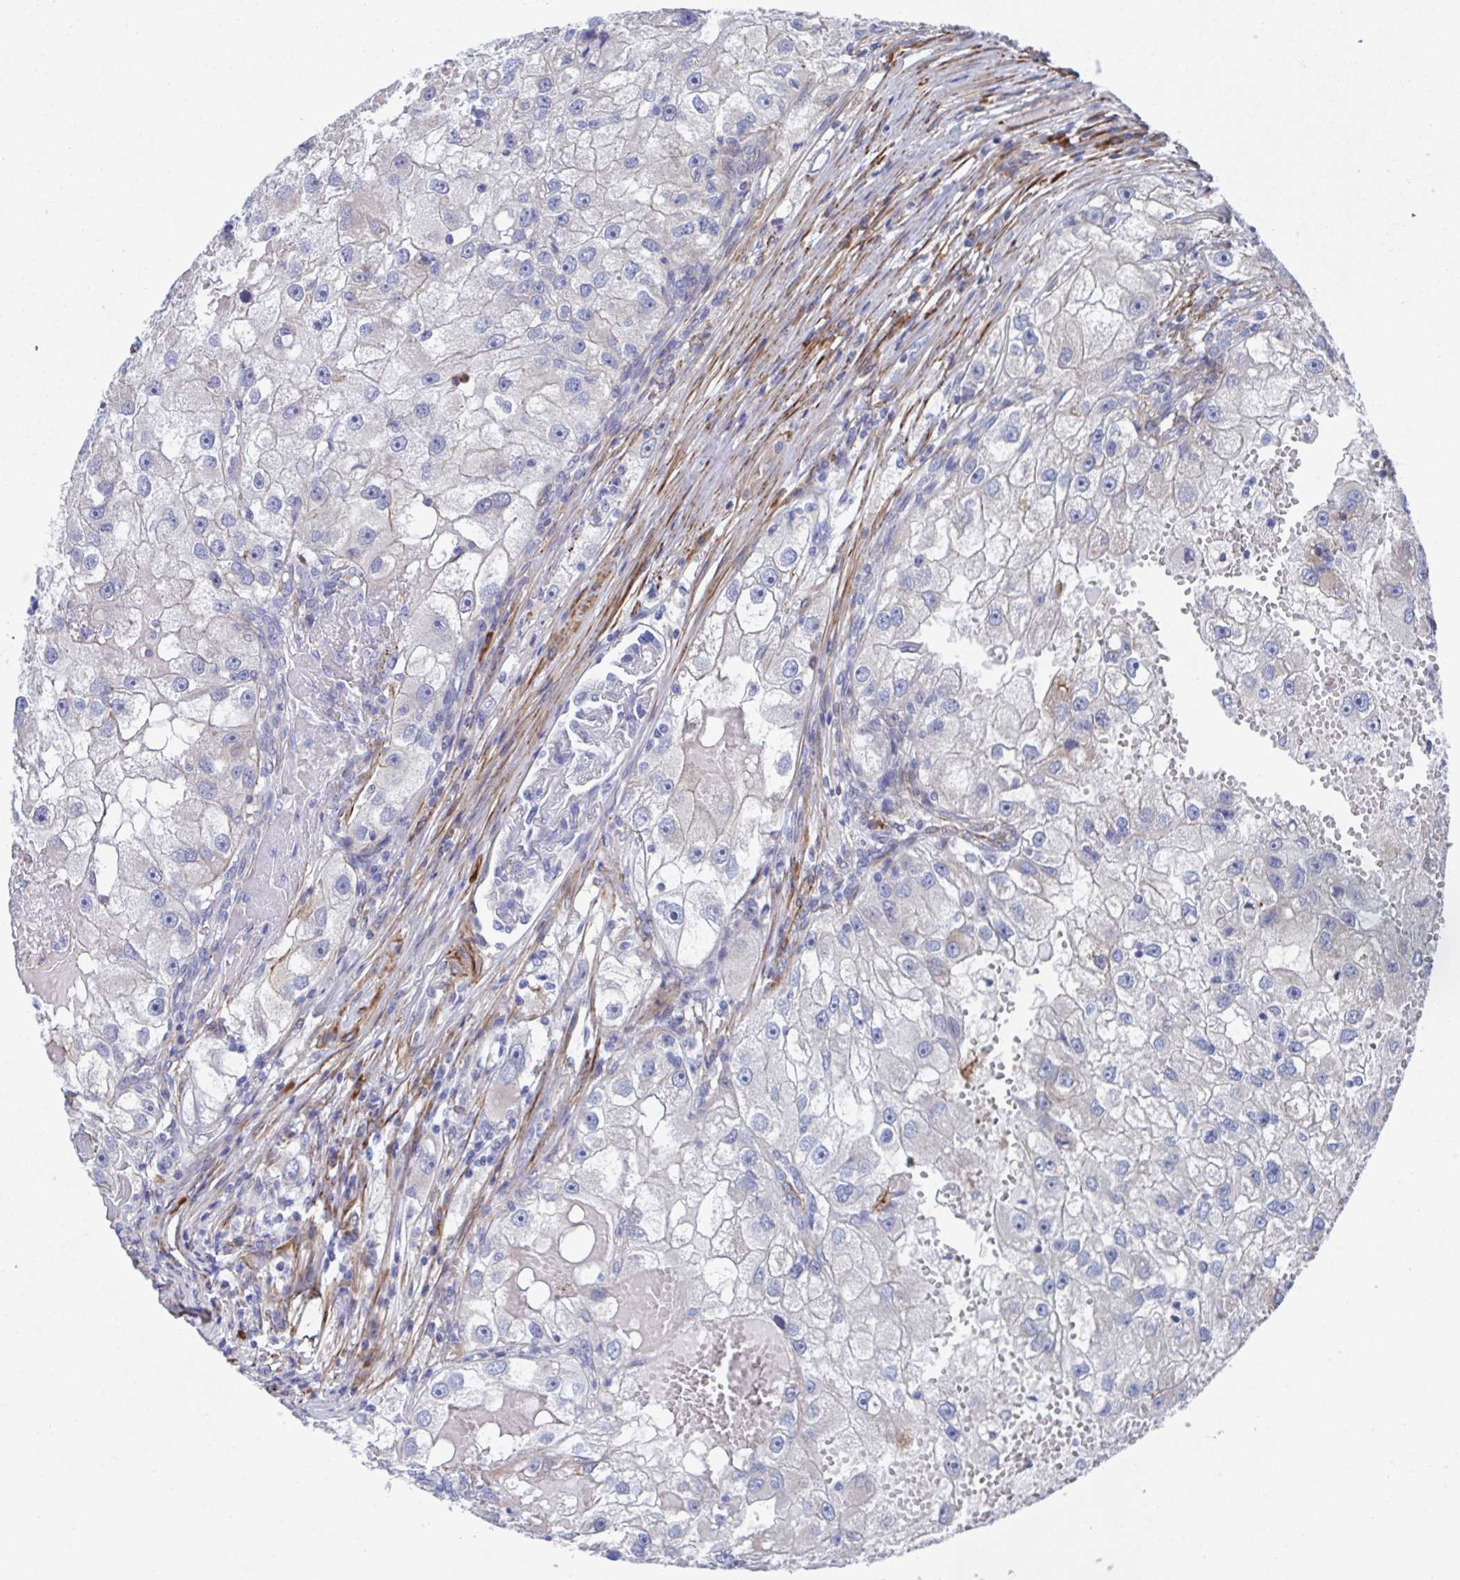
{"staining": {"intensity": "negative", "quantity": "none", "location": "none"}, "tissue": "renal cancer", "cell_type": "Tumor cells", "image_type": "cancer", "snomed": [{"axis": "morphology", "description": "Adenocarcinoma, NOS"}, {"axis": "topography", "description": "Kidney"}], "caption": "The photomicrograph displays no significant expression in tumor cells of adenocarcinoma (renal).", "gene": "KLC3", "patient": {"sex": "male", "age": 63}}